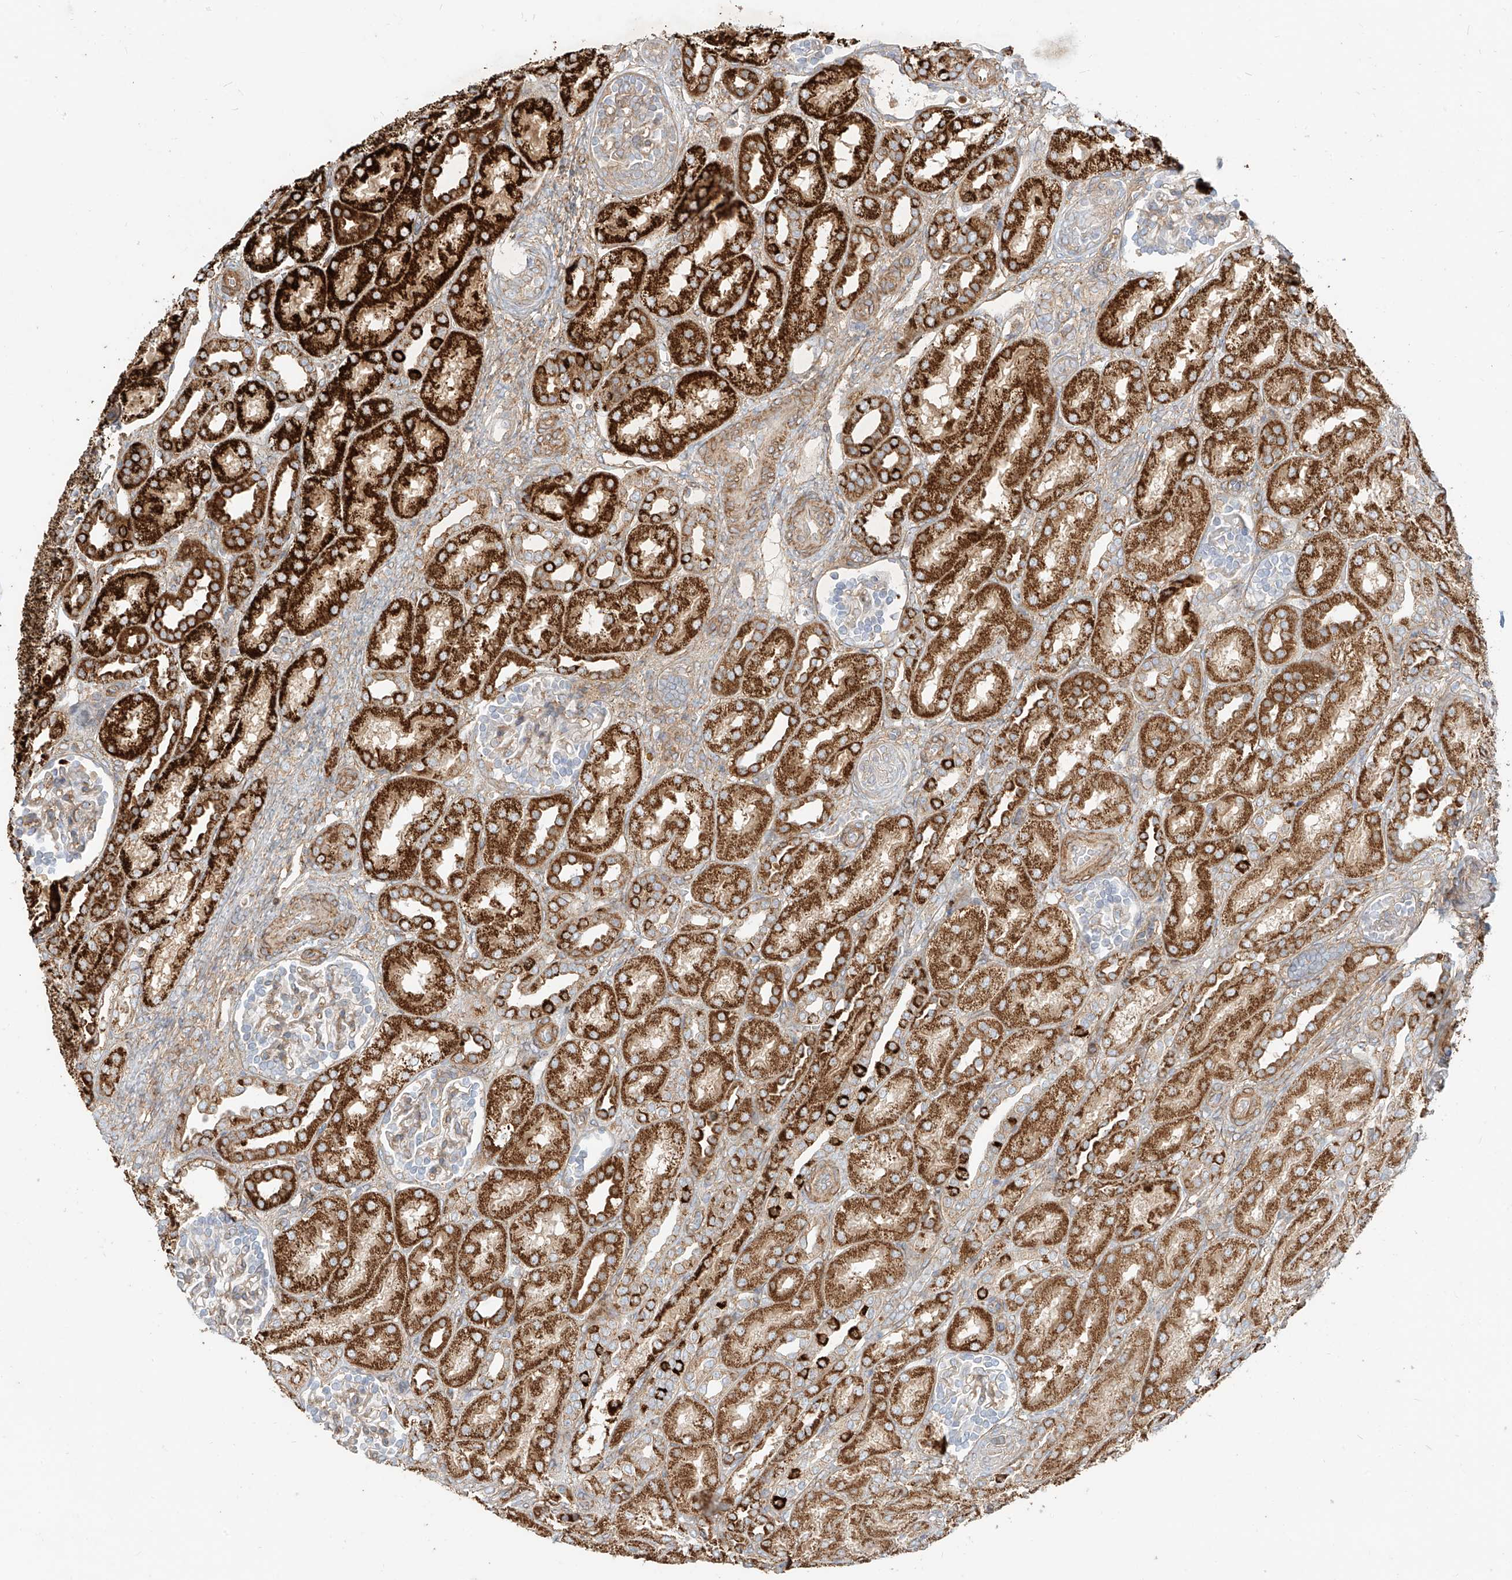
{"staining": {"intensity": "moderate", "quantity": "25%-75%", "location": "cytoplasmic/membranous"}, "tissue": "kidney", "cell_type": "Cells in glomeruli", "image_type": "normal", "snomed": [{"axis": "morphology", "description": "Normal tissue, NOS"}, {"axis": "morphology", "description": "Neoplasm, malignant, NOS"}, {"axis": "topography", "description": "Kidney"}], "caption": "Brown immunohistochemical staining in benign human kidney exhibits moderate cytoplasmic/membranous expression in about 25%-75% of cells in glomeruli.", "gene": "PLCL1", "patient": {"sex": "female", "age": 1}}